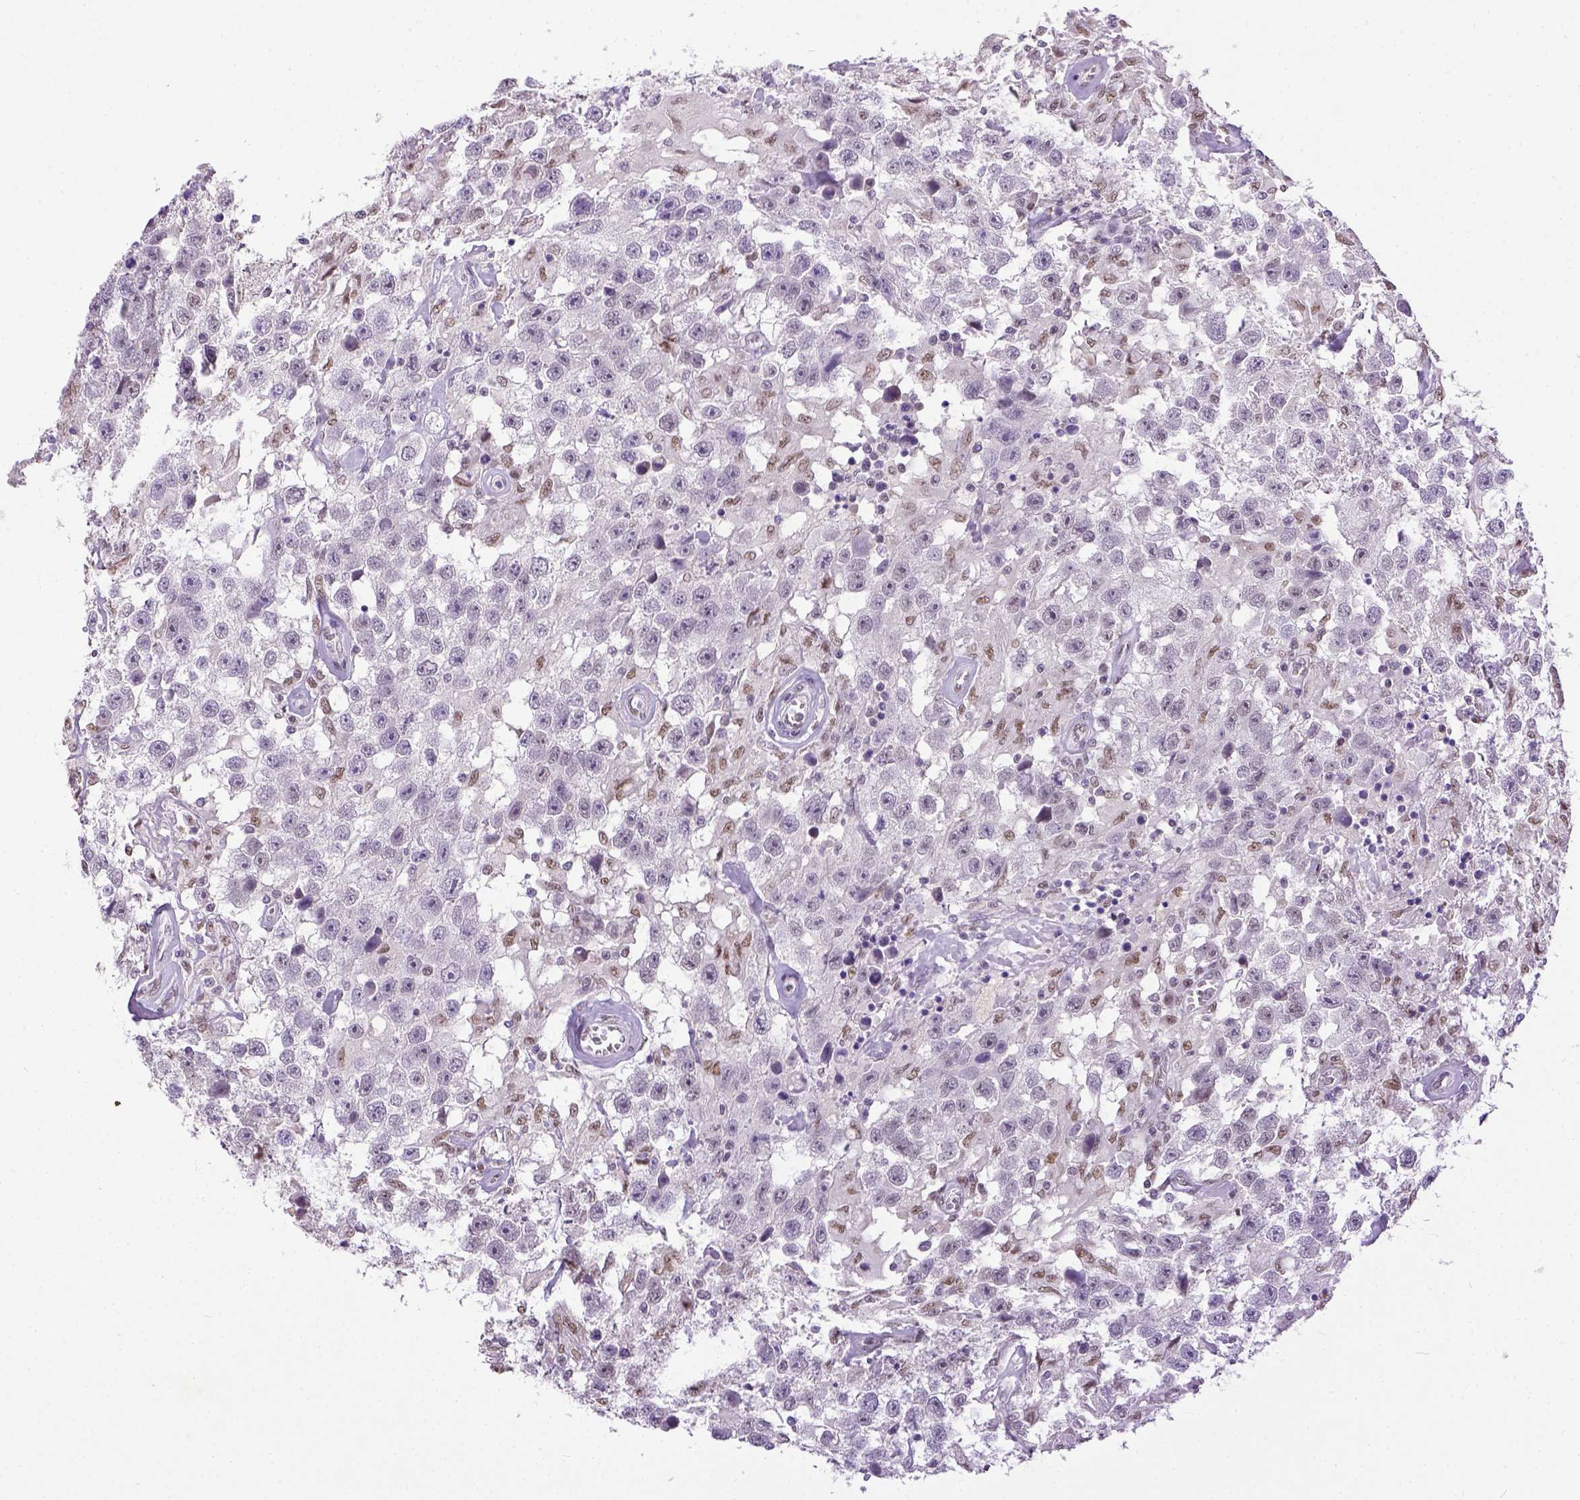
{"staining": {"intensity": "negative", "quantity": "none", "location": "none"}, "tissue": "testis cancer", "cell_type": "Tumor cells", "image_type": "cancer", "snomed": [{"axis": "morphology", "description": "Seminoma, NOS"}, {"axis": "topography", "description": "Testis"}], "caption": "A high-resolution image shows IHC staining of seminoma (testis), which shows no significant expression in tumor cells.", "gene": "ERCC1", "patient": {"sex": "male", "age": 43}}